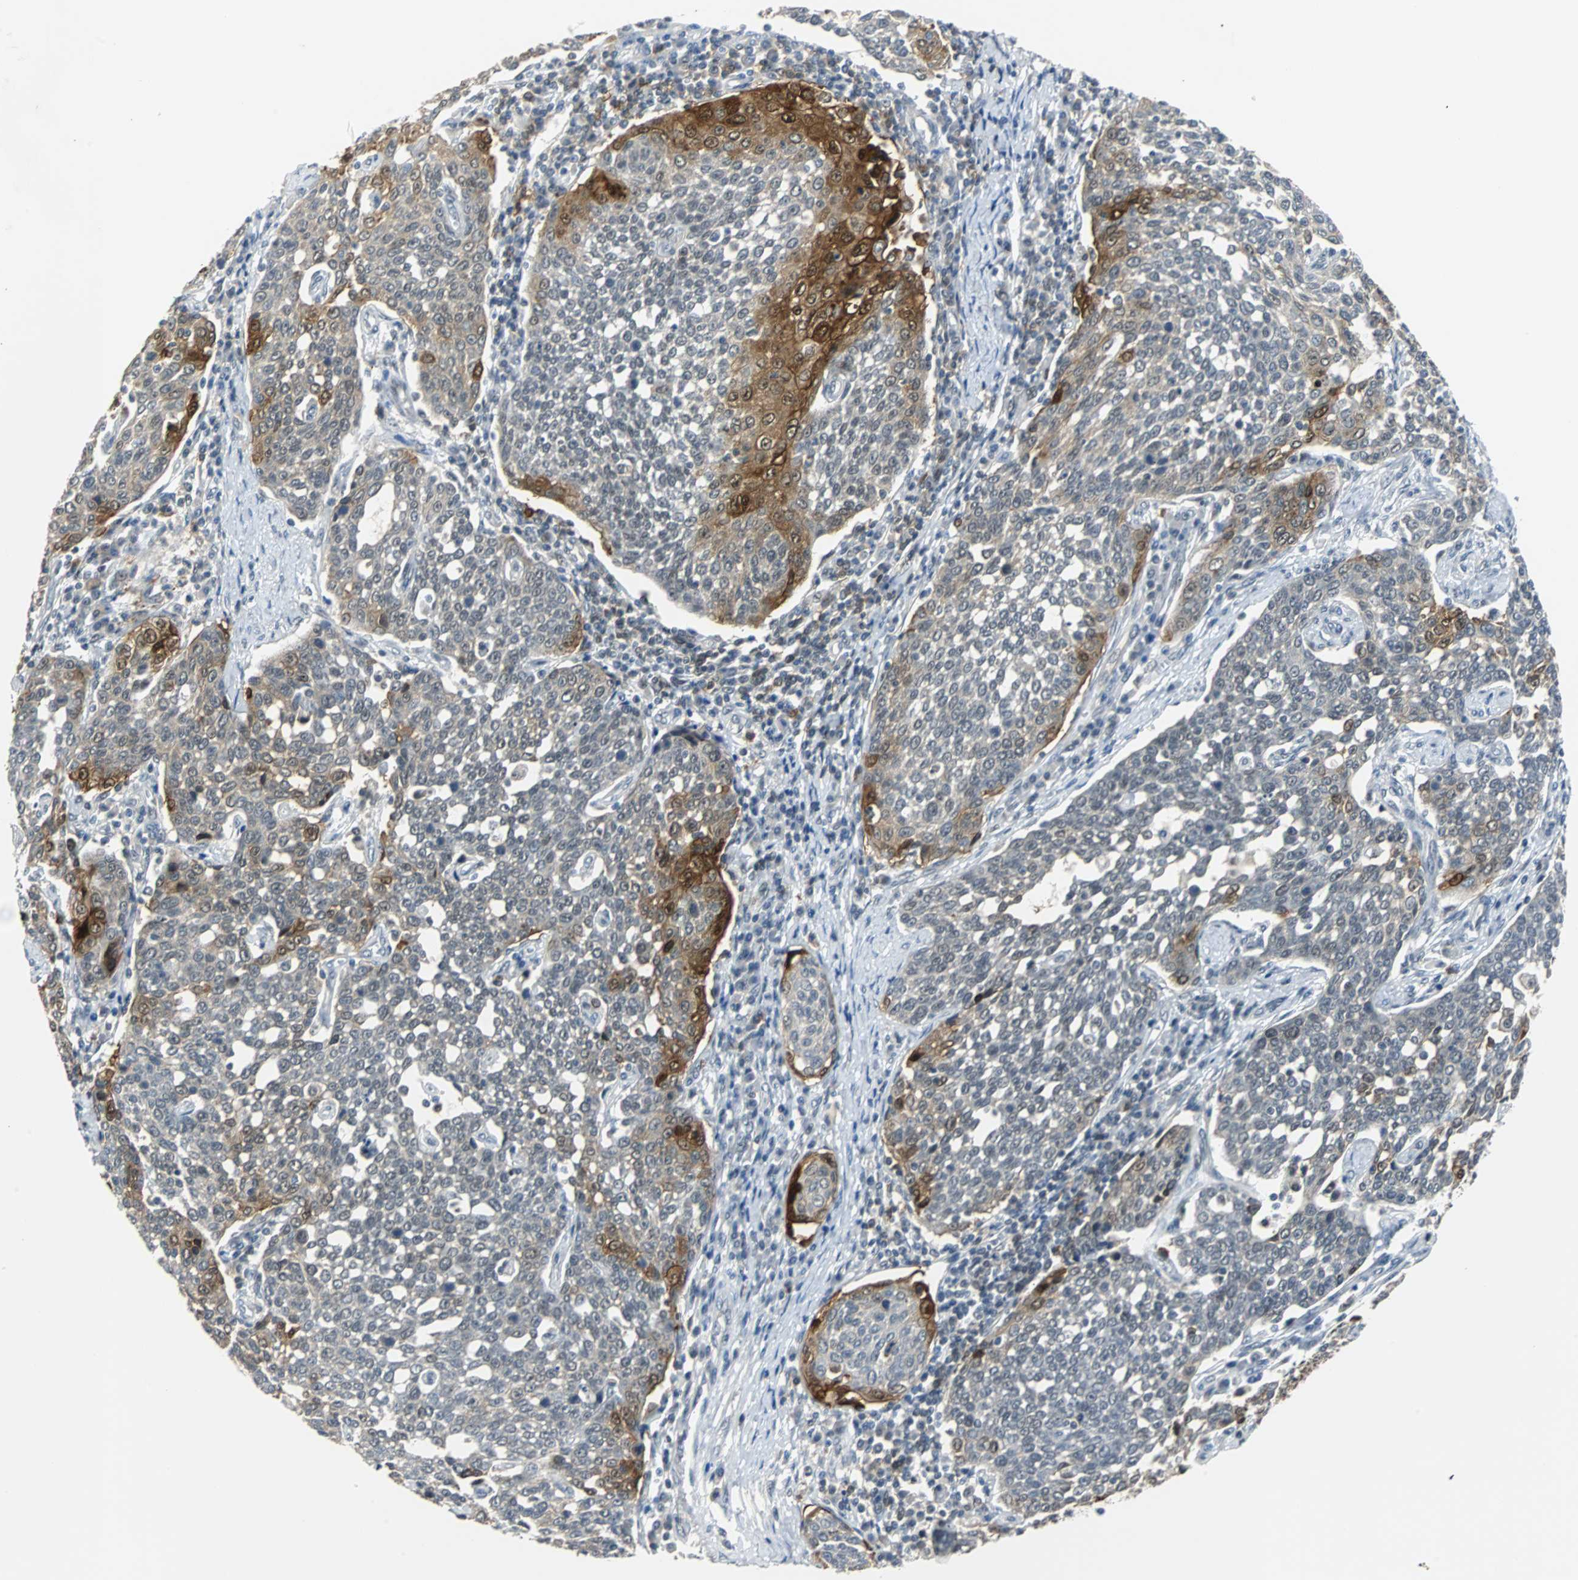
{"staining": {"intensity": "strong", "quantity": "<25%", "location": "cytoplasmic/membranous,nuclear"}, "tissue": "cervical cancer", "cell_type": "Tumor cells", "image_type": "cancer", "snomed": [{"axis": "morphology", "description": "Squamous cell carcinoma, NOS"}, {"axis": "topography", "description": "Cervix"}], "caption": "DAB immunohistochemical staining of human squamous cell carcinoma (cervical) displays strong cytoplasmic/membranous and nuclear protein expression in about <25% of tumor cells.", "gene": "SIRT1", "patient": {"sex": "female", "age": 34}}